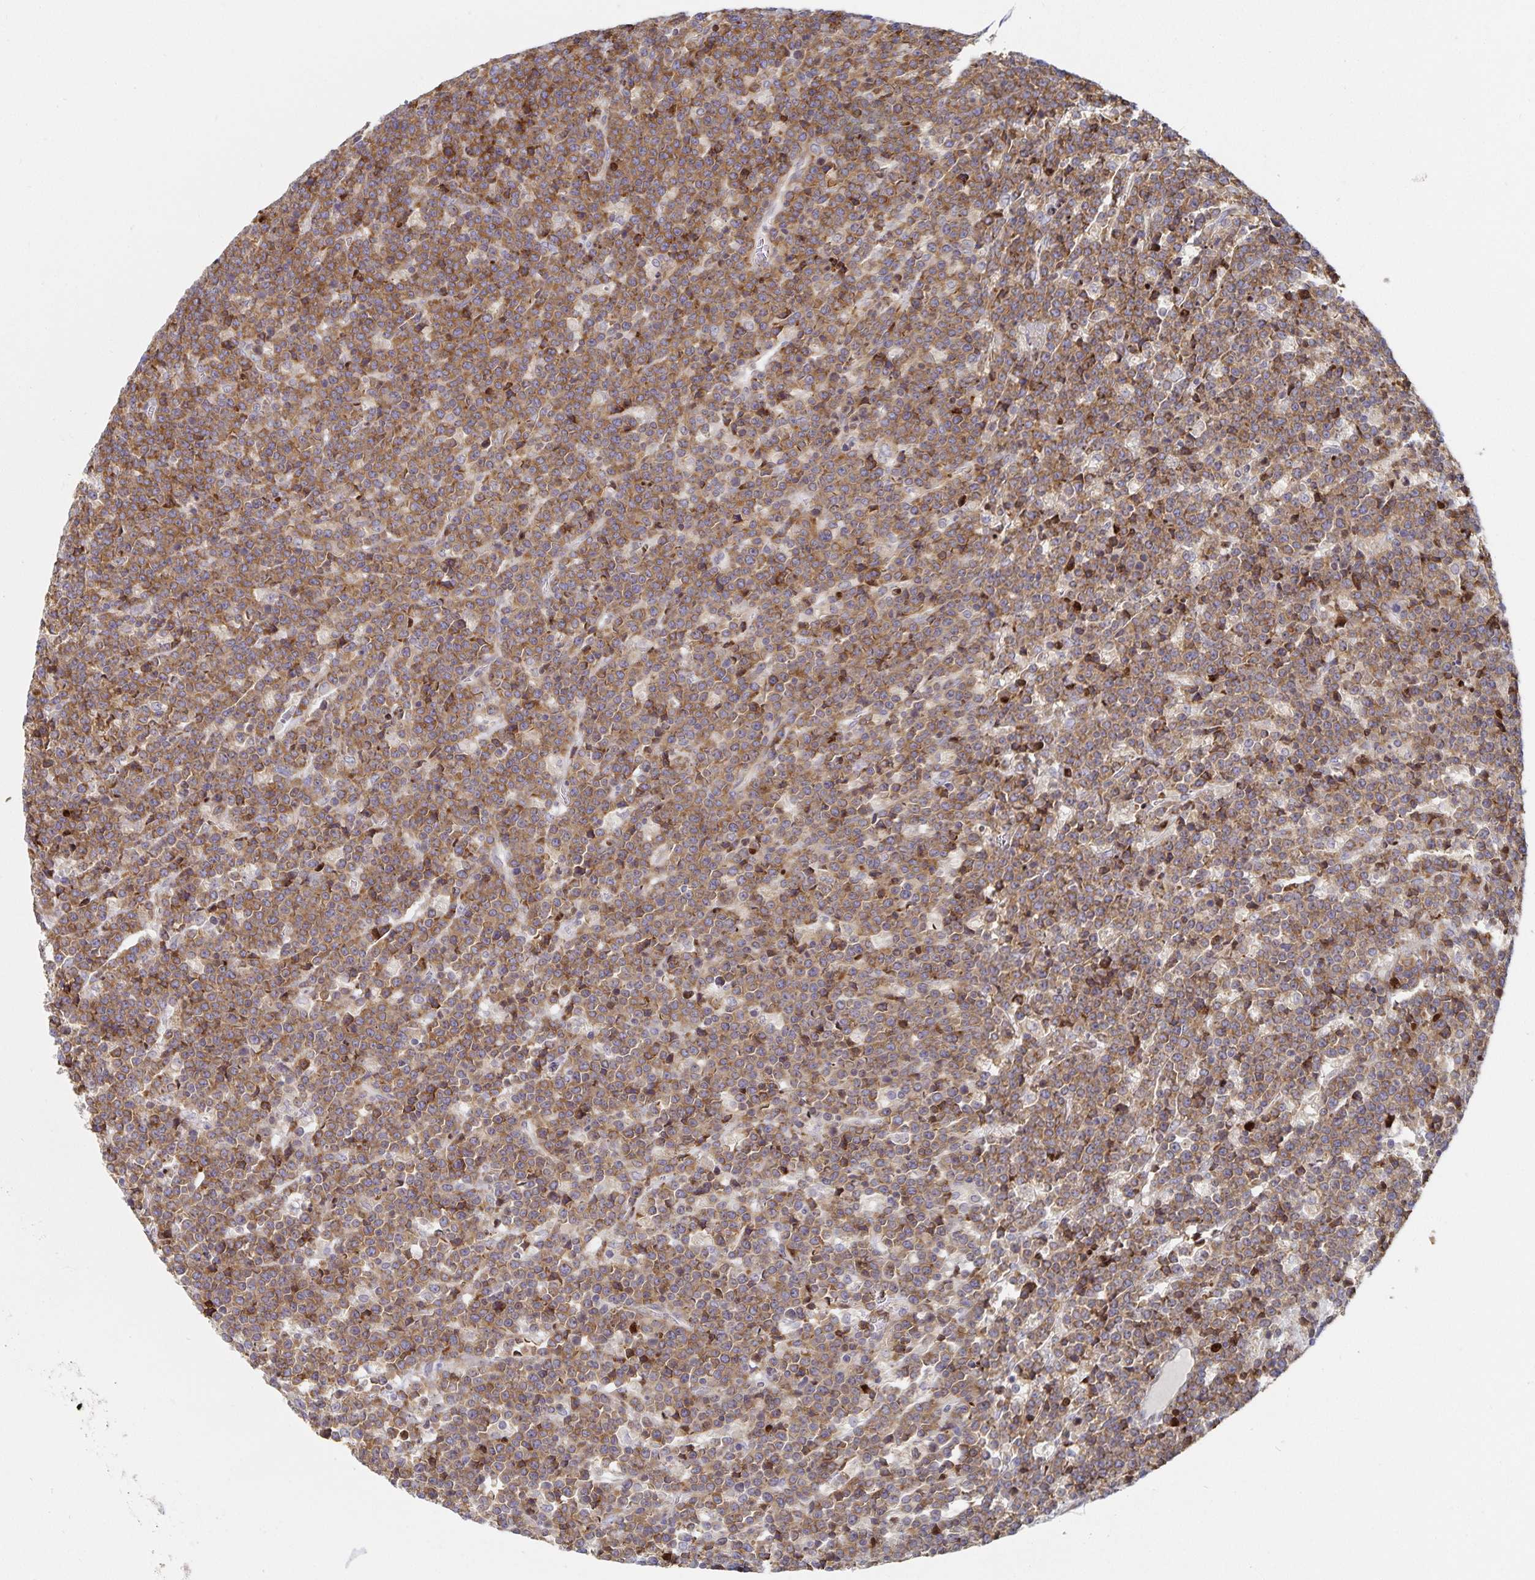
{"staining": {"intensity": "moderate", "quantity": ">75%", "location": "cytoplasmic/membranous"}, "tissue": "lymphoma", "cell_type": "Tumor cells", "image_type": "cancer", "snomed": [{"axis": "morphology", "description": "Malignant lymphoma, non-Hodgkin's type, High grade"}, {"axis": "topography", "description": "Ovary"}], "caption": "There is medium levels of moderate cytoplasmic/membranous positivity in tumor cells of lymphoma, as demonstrated by immunohistochemical staining (brown color).", "gene": "NOMO1", "patient": {"sex": "female", "age": 56}}